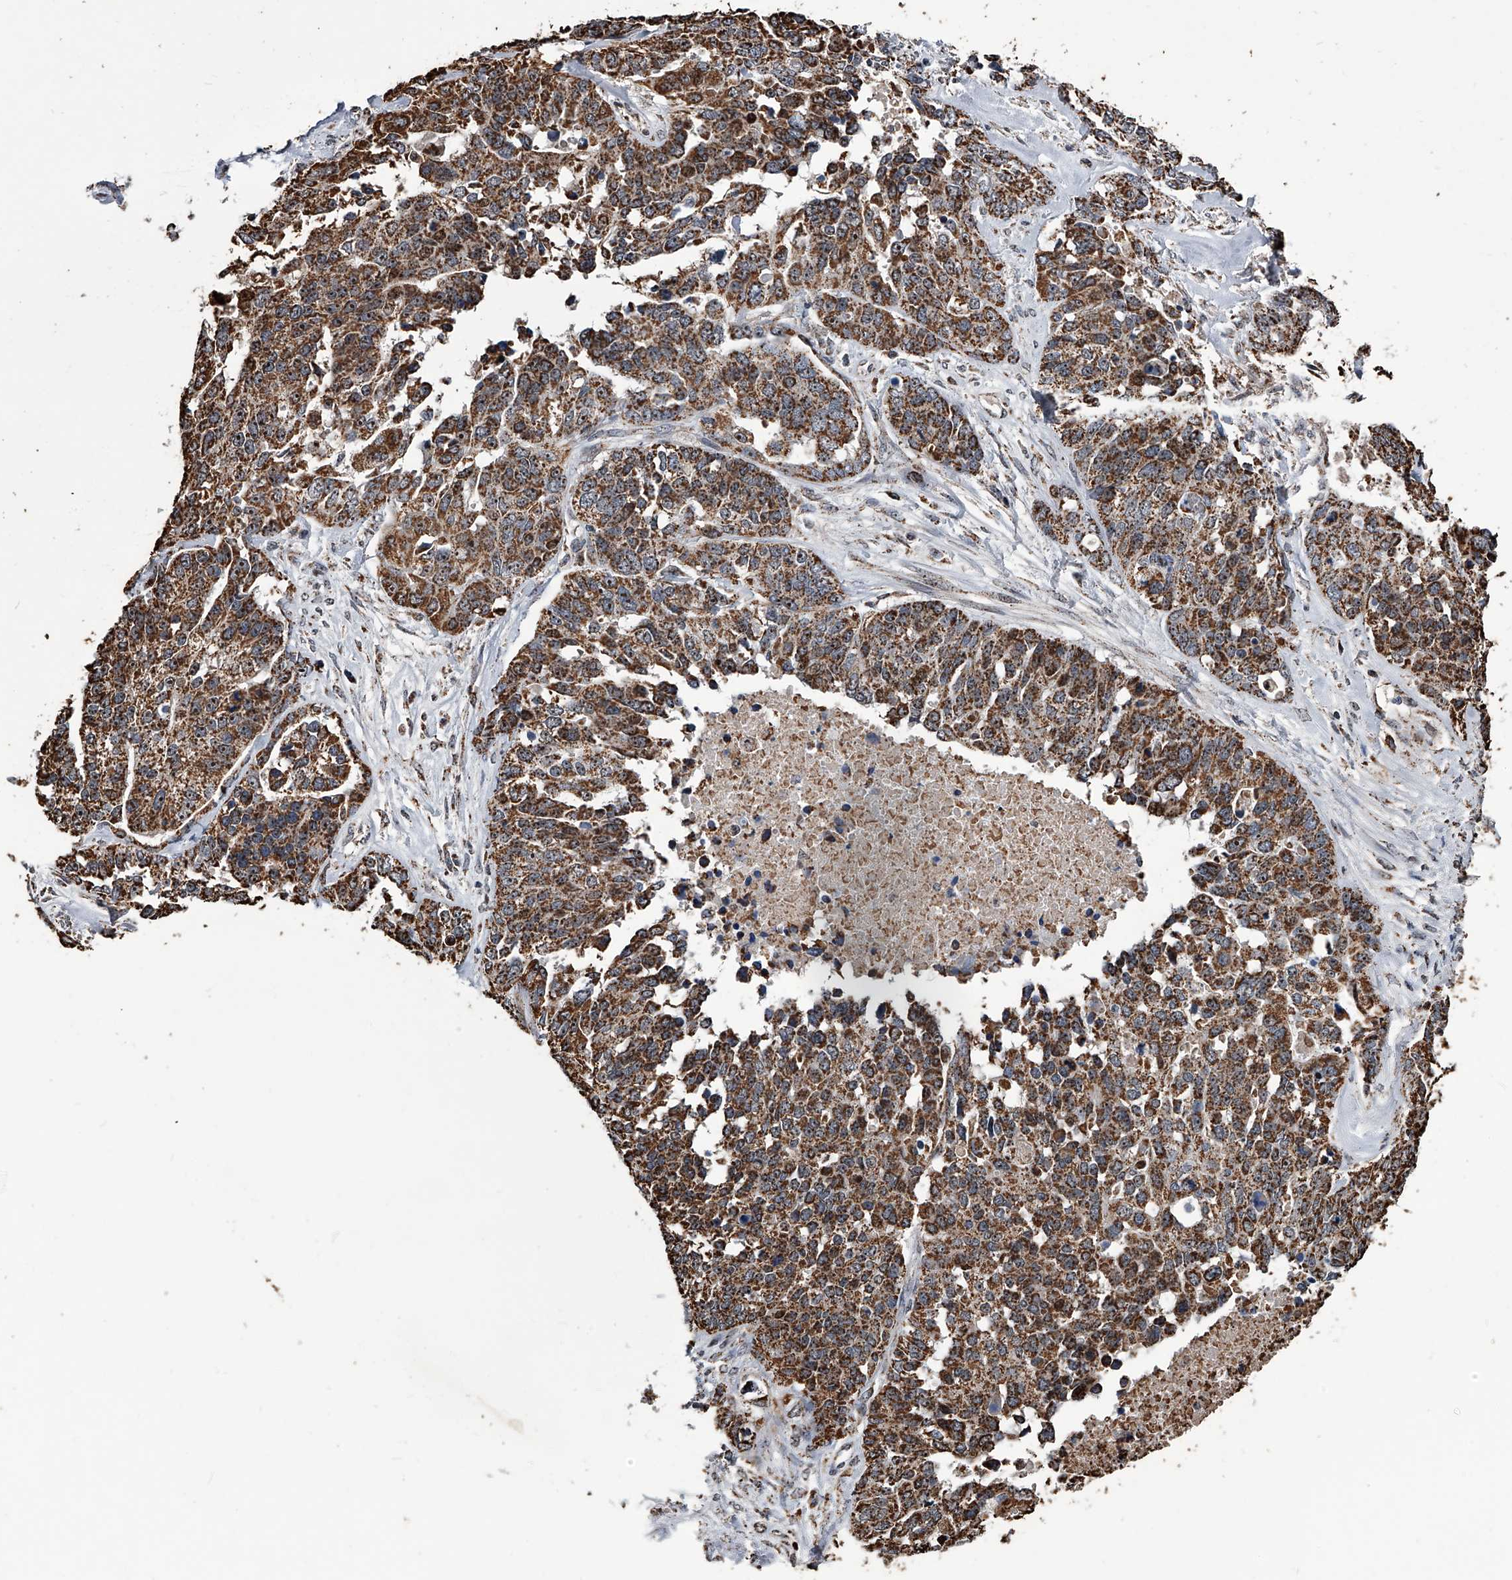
{"staining": {"intensity": "moderate", "quantity": ">75%", "location": "cytoplasmic/membranous"}, "tissue": "ovarian cancer", "cell_type": "Tumor cells", "image_type": "cancer", "snomed": [{"axis": "morphology", "description": "Cystadenocarcinoma, serous, NOS"}, {"axis": "topography", "description": "Ovary"}], "caption": "Immunohistochemistry (IHC) (DAB (3,3'-diaminobenzidine)) staining of human serous cystadenocarcinoma (ovarian) demonstrates moderate cytoplasmic/membranous protein positivity in approximately >75% of tumor cells.", "gene": "SMPDL3A", "patient": {"sex": "female", "age": 44}}